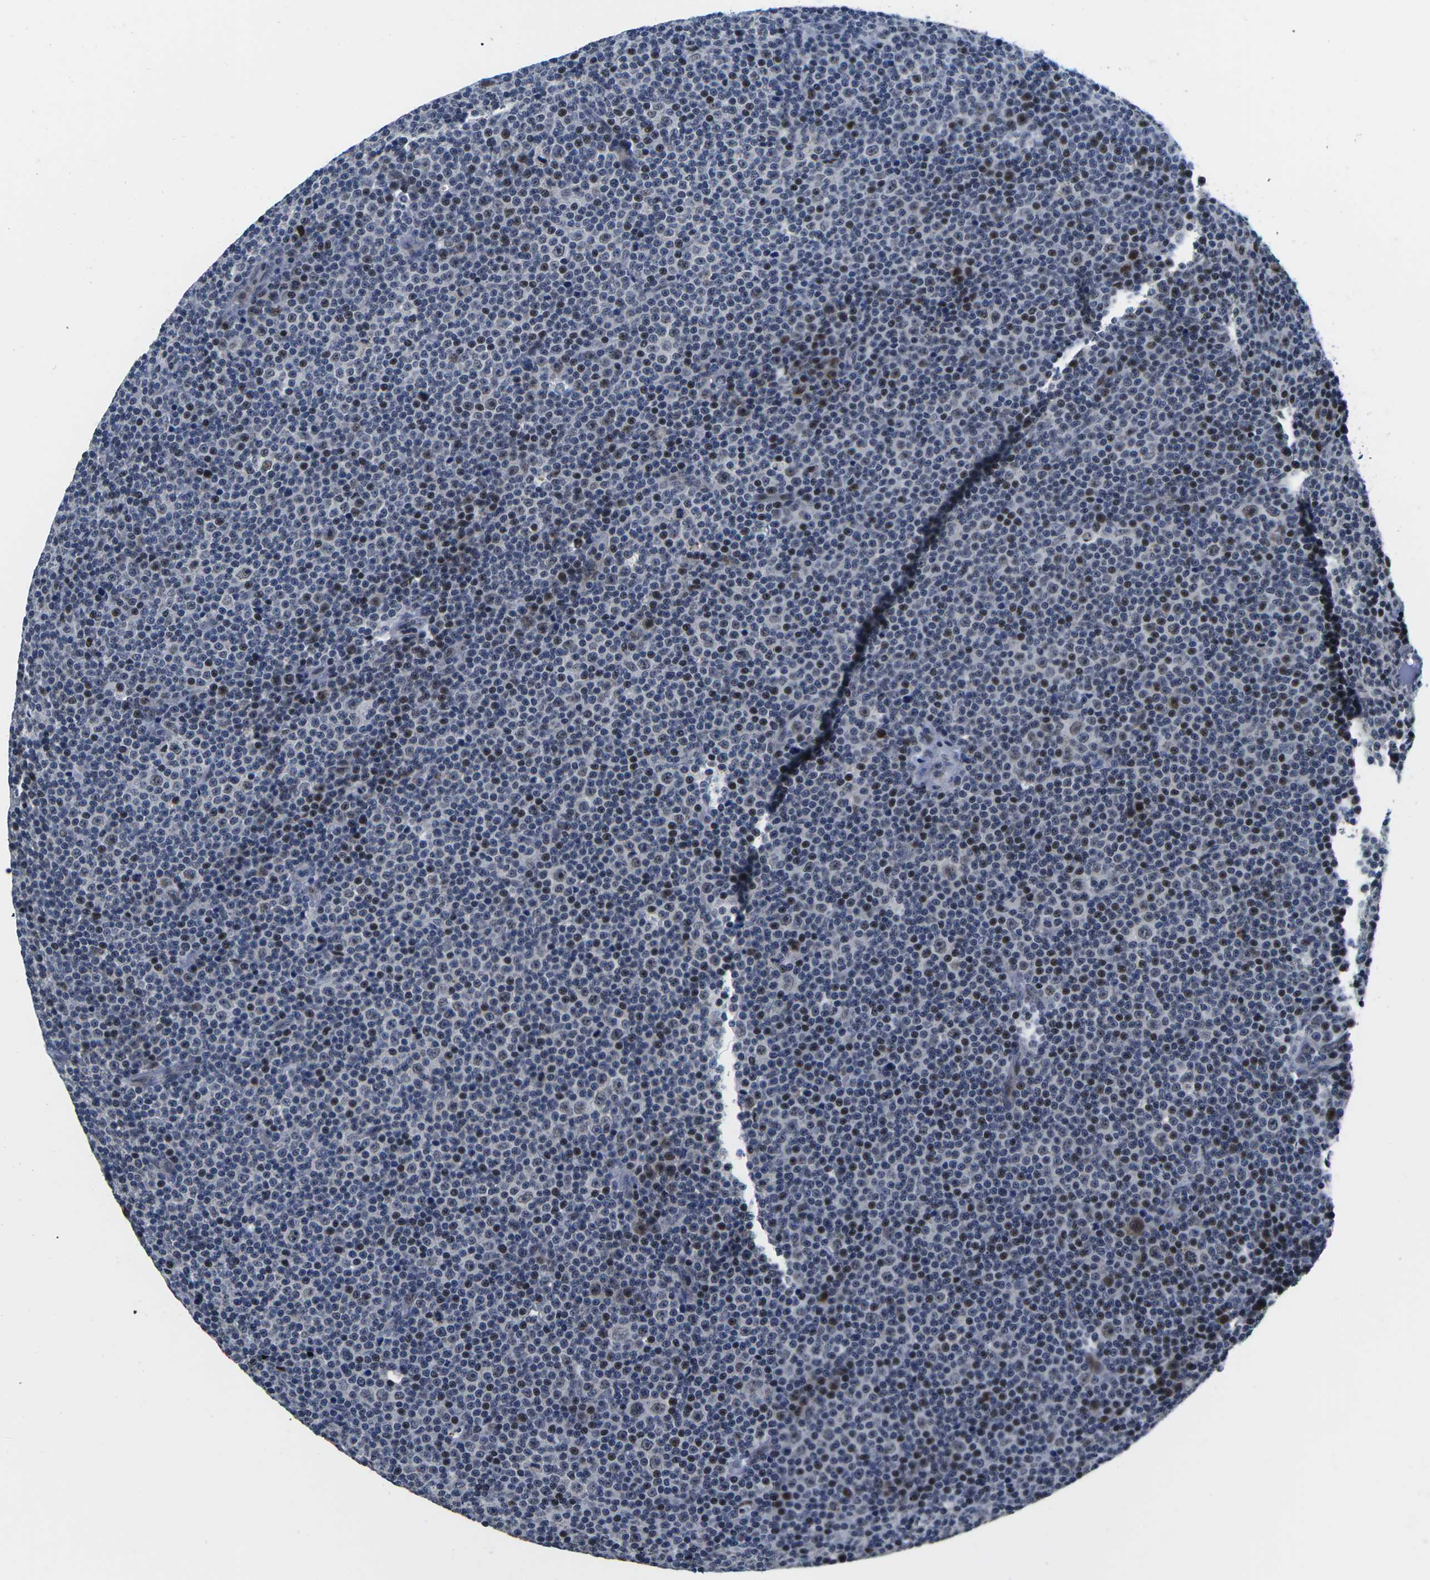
{"staining": {"intensity": "moderate", "quantity": "25%-75%", "location": "nuclear"}, "tissue": "lymphoma", "cell_type": "Tumor cells", "image_type": "cancer", "snomed": [{"axis": "morphology", "description": "Malignant lymphoma, non-Hodgkin's type, Low grade"}, {"axis": "topography", "description": "Lymph node"}], "caption": "Lymphoma was stained to show a protein in brown. There is medium levels of moderate nuclear staining in approximately 25%-75% of tumor cells. Immunohistochemistry stains the protein of interest in brown and the nuclei are stained blue.", "gene": "CDC73", "patient": {"sex": "female", "age": 67}}